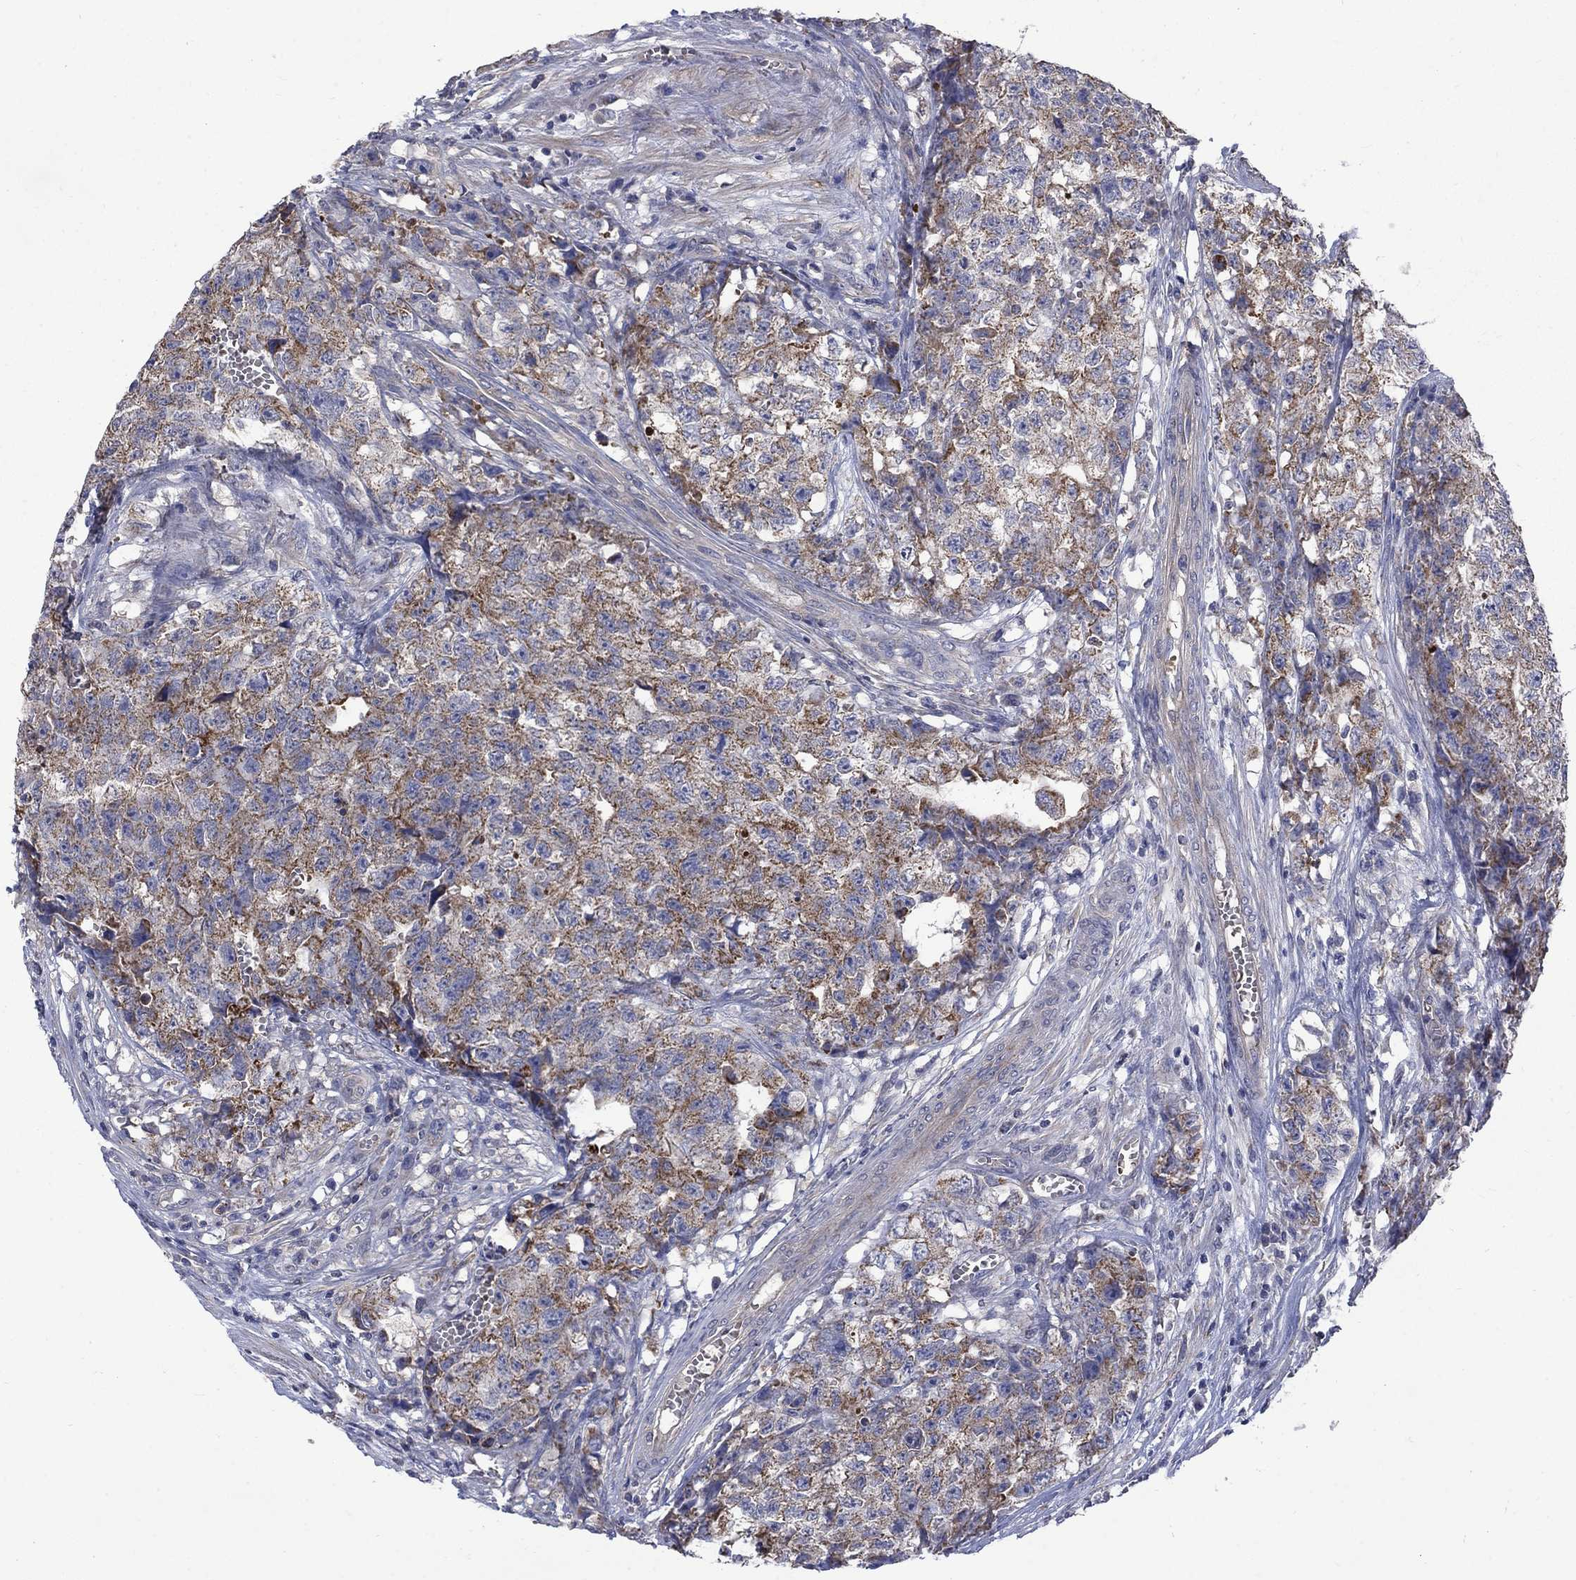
{"staining": {"intensity": "moderate", "quantity": "25%-75%", "location": "cytoplasmic/membranous"}, "tissue": "testis cancer", "cell_type": "Tumor cells", "image_type": "cancer", "snomed": [{"axis": "morphology", "description": "Seminoma, NOS"}, {"axis": "morphology", "description": "Carcinoma, Embryonal, NOS"}, {"axis": "topography", "description": "Testis"}], "caption": "Moderate cytoplasmic/membranous expression for a protein is seen in approximately 25%-75% of tumor cells of seminoma (testis) using IHC.", "gene": "HSPA12A", "patient": {"sex": "male", "age": 22}}